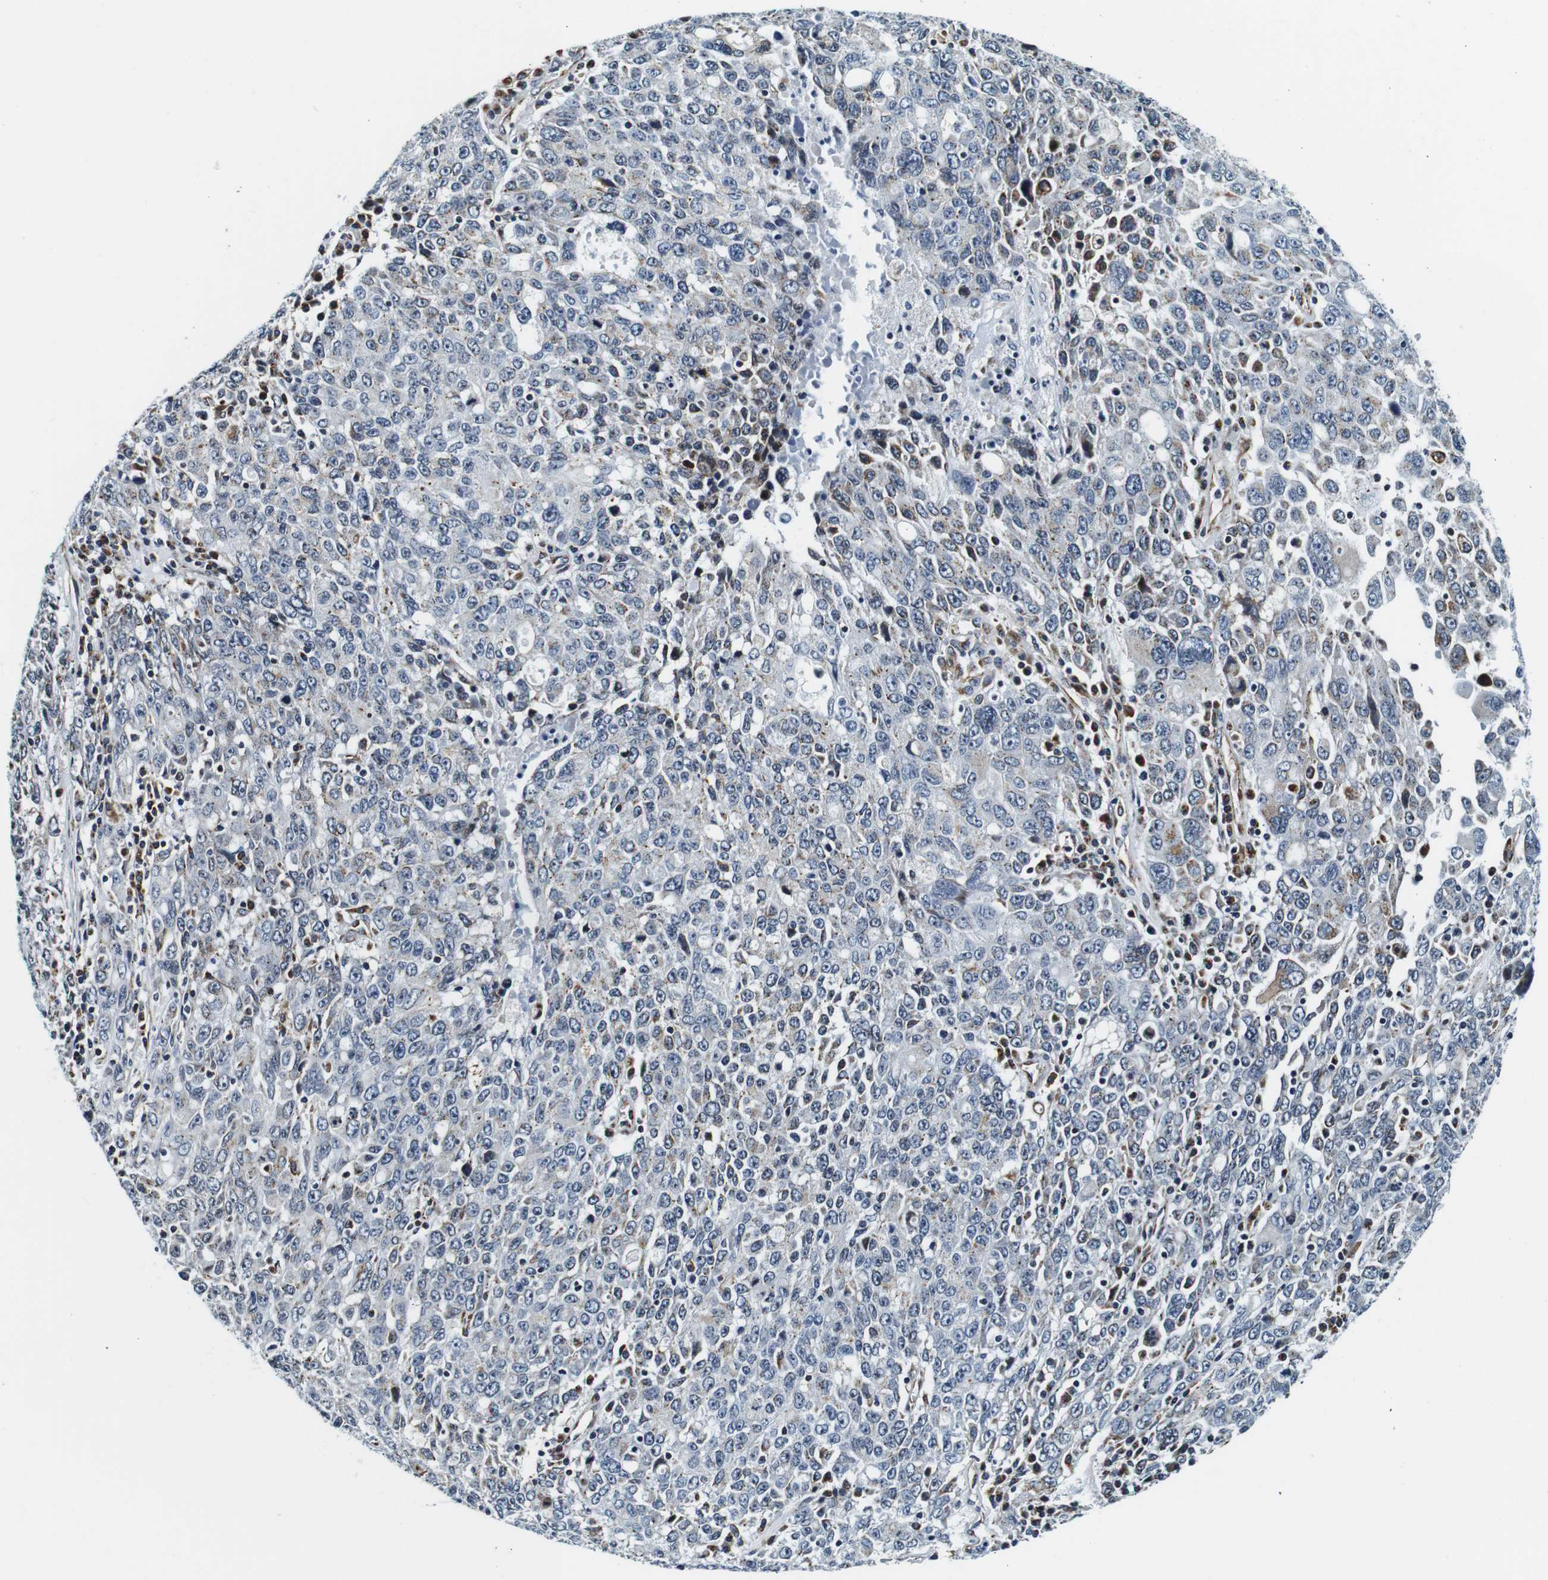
{"staining": {"intensity": "negative", "quantity": "none", "location": "none"}, "tissue": "ovarian cancer", "cell_type": "Tumor cells", "image_type": "cancer", "snomed": [{"axis": "morphology", "description": "Carcinoma, endometroid"}, {"axis": "topography", "description": "Ovary"}], "caption": "Immunohistochemistry (IHC) photomicrograph of neoplastic tissue: ovarian cancer stained with DAB (3,3'-diaminobenzidine) reveals no significant protein expression in tumor cells.", "gene": "FAR2", "patient": {"sex": "female", "age": 62}}